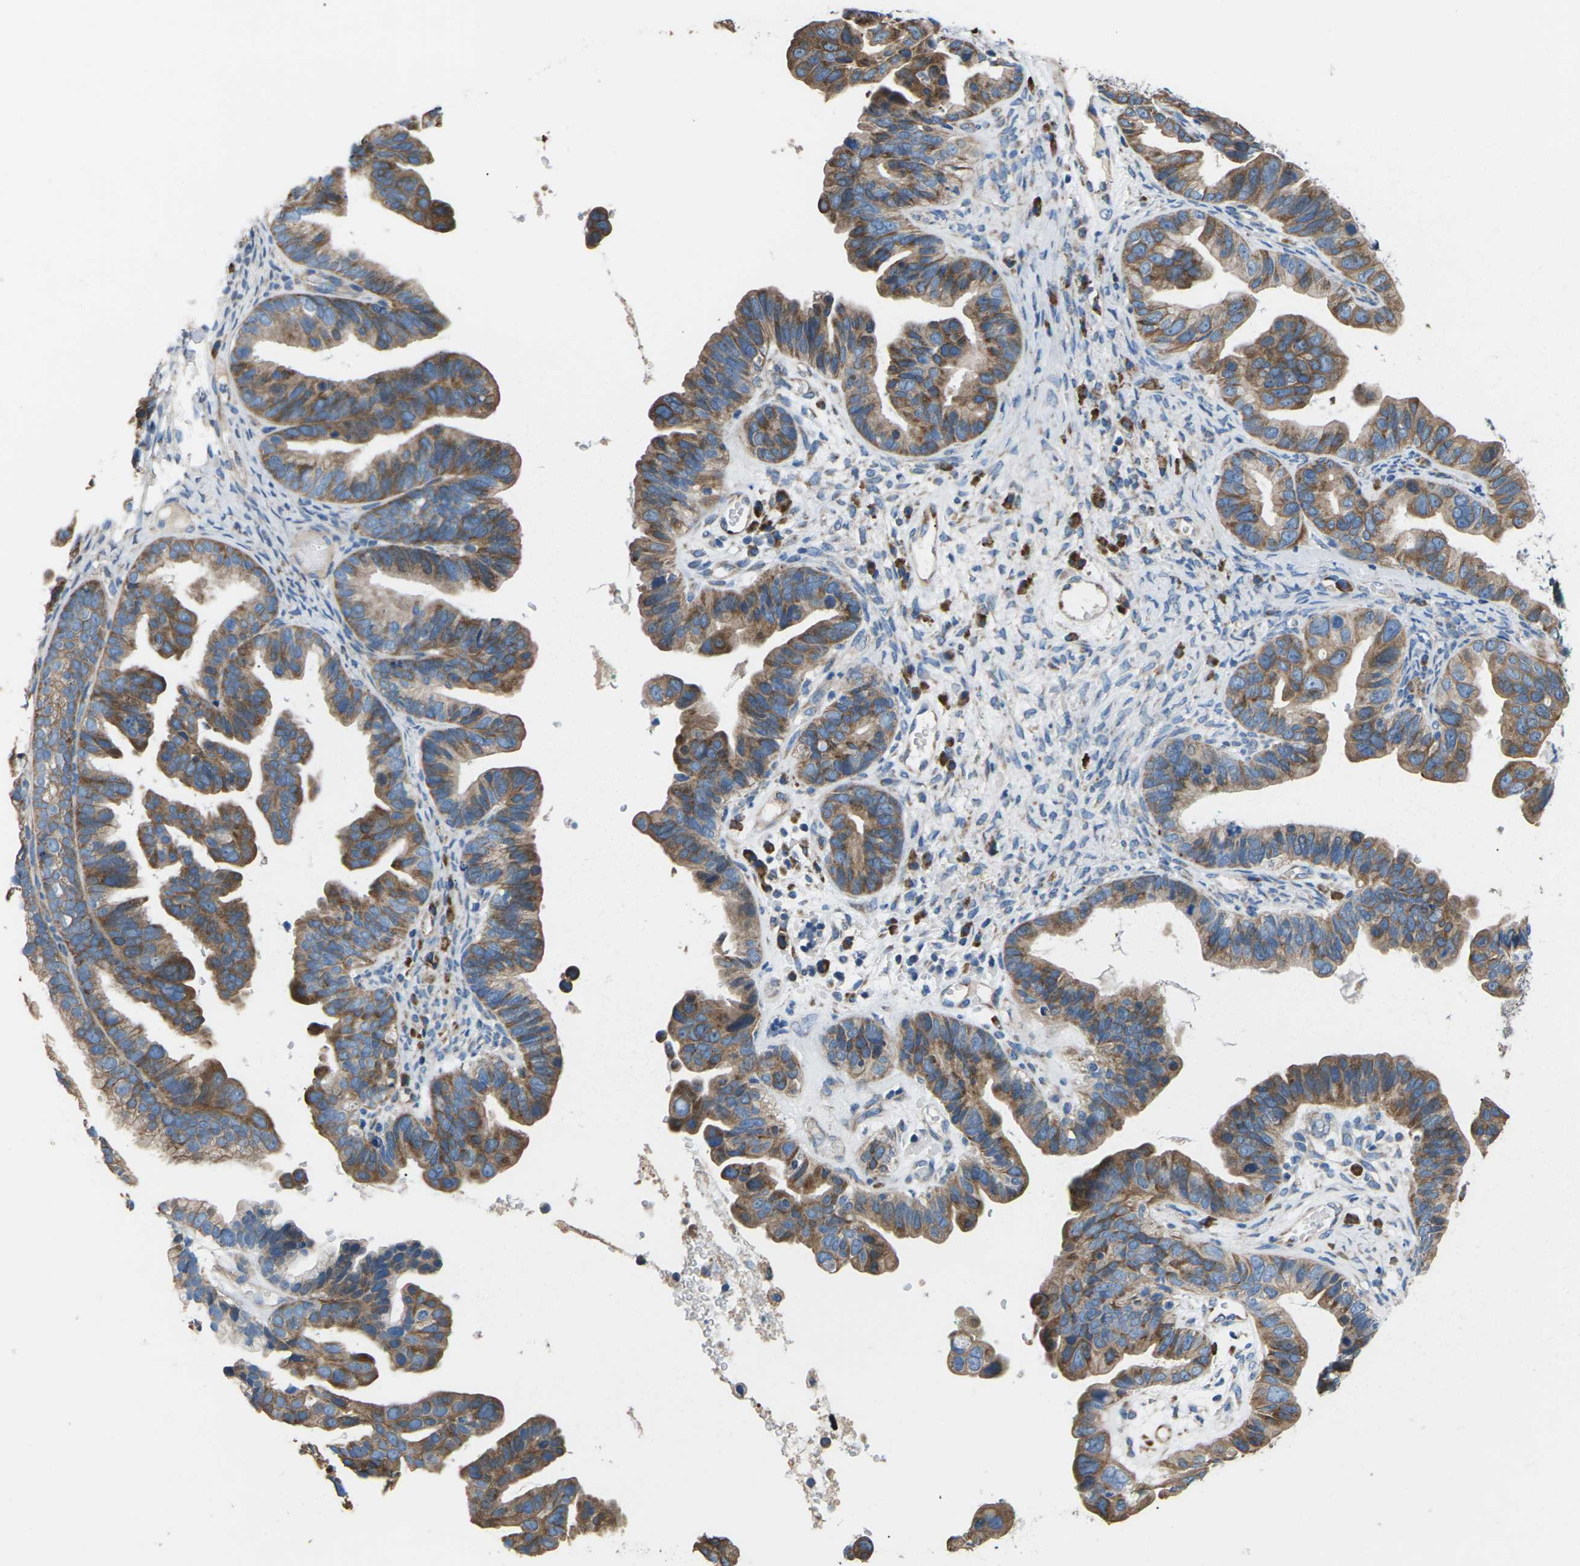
{"staining": {"intensity": "moderate", "quantity": ">75%", "location": "cytoplasmic/membranous"}, "tissue": "ovarian cancer", "cell_type": "Tumor cells", "image_type": "cancer", "snomed": [{"axis": "morphology", "description": "Cystadenocarcinoma, serous, NOS"}, {"axis": "topography", "description": "Ovary"}], "caption": "Ovarian cancer (serous cystadenocarcinoma) tissue shows moderate cytoplasmic/membranous expression in approximately >75% of tumor cells, visualized by immunohistochemistry.", "gene": "KLHDC8B", "patient": {"sex": "female", "age": 56}}